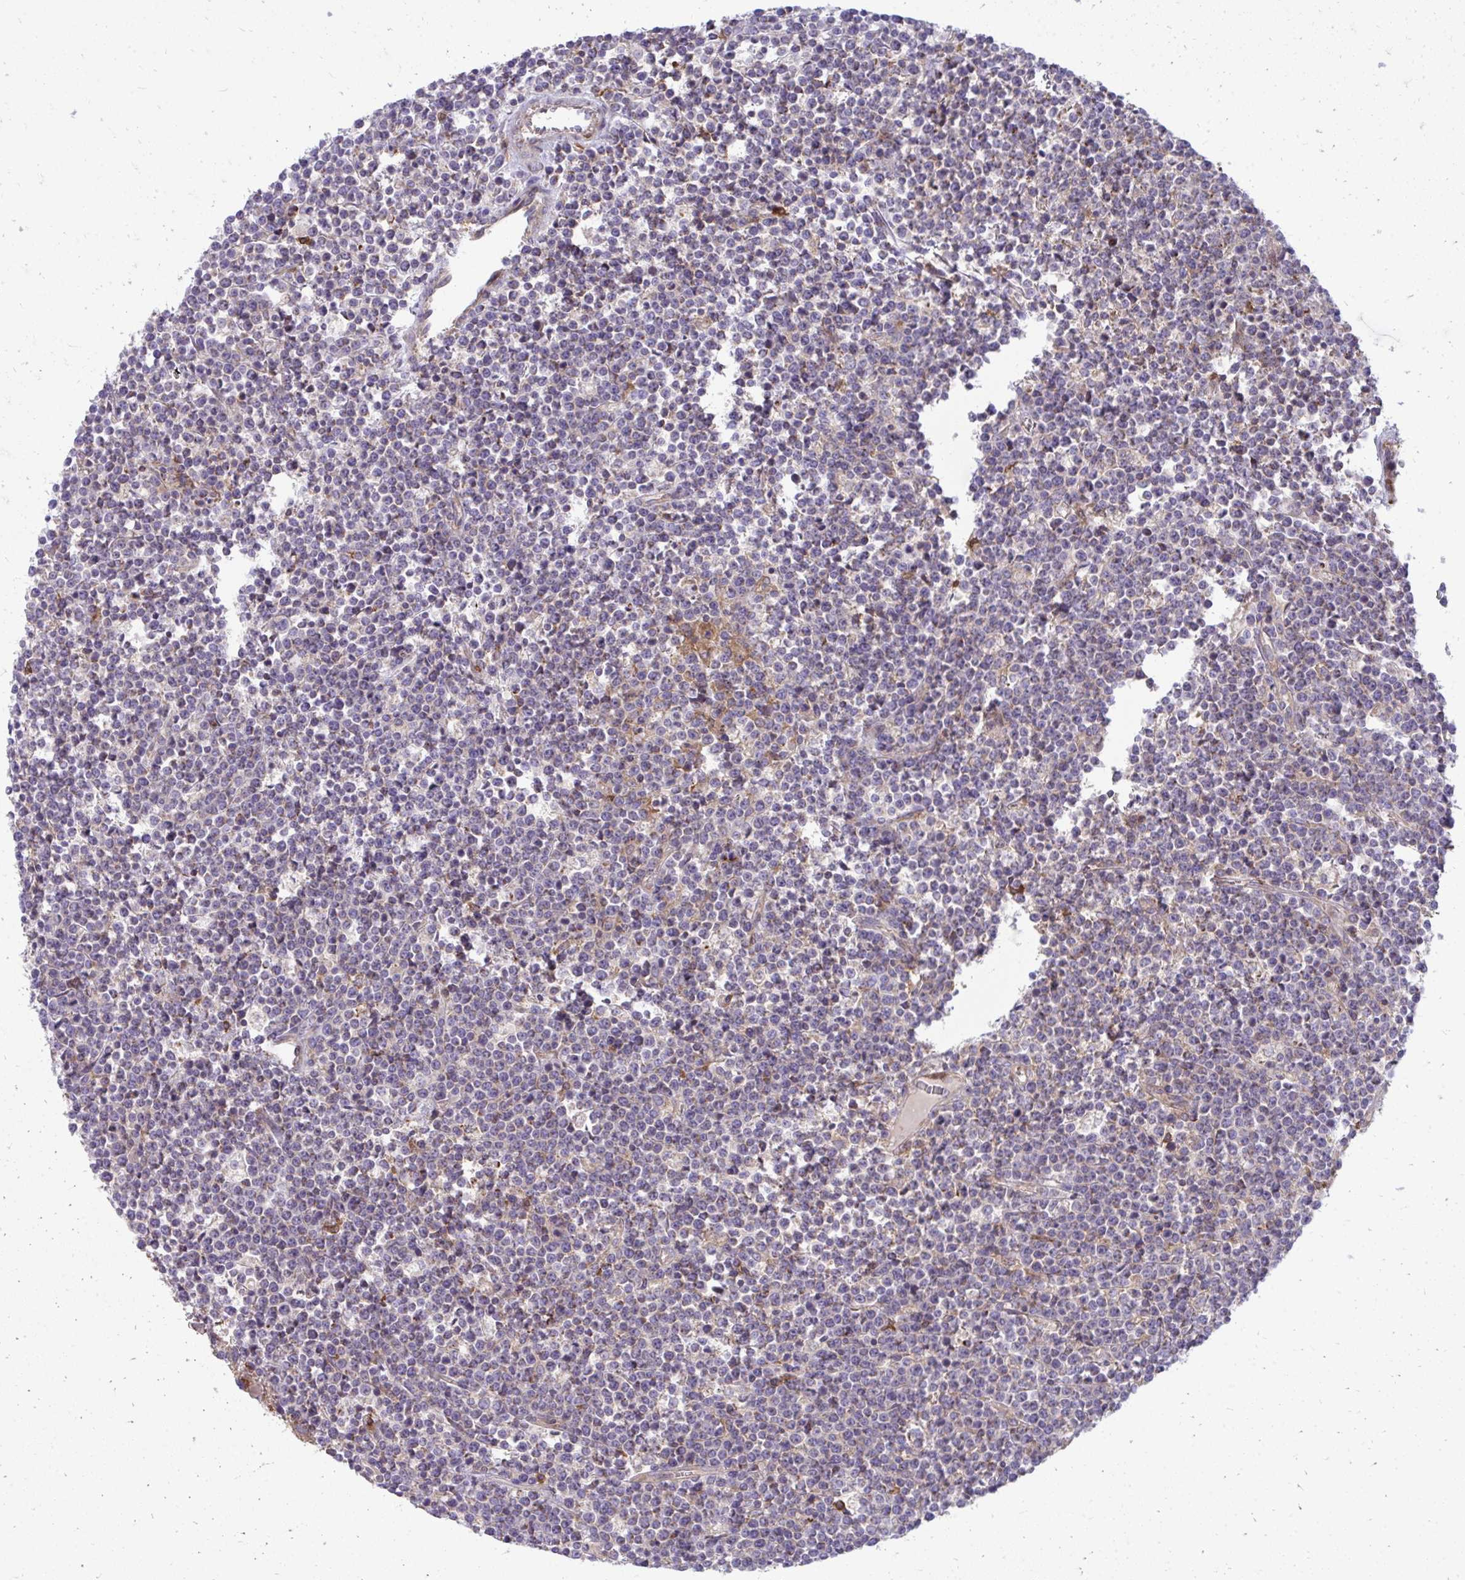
{"staining": {"intensity": "weak", "quantity": "<25%", "location": "cytoplasmic/membranous"}, "tissue": "lymphoma", "cell_type": "Tumor cells", "image_type": "cancer", "snomed": [{"axis": "morphology", "description": "Malignant lymphoma, non-Hodgkin's type, High grade"}, {"axis": "topography", "description": "Ovary"}], "caption": "An immunohistochemistry photomicrograph of malignant lymphoma, non-Hodgkin's type (high-grade) is shown. There is no staining in tumor cells of malignant lymphoma, non-Hodgkin's type (high-grade).", "gene": "ASAP1", "patient": {"sex": "female", "age": 56}}